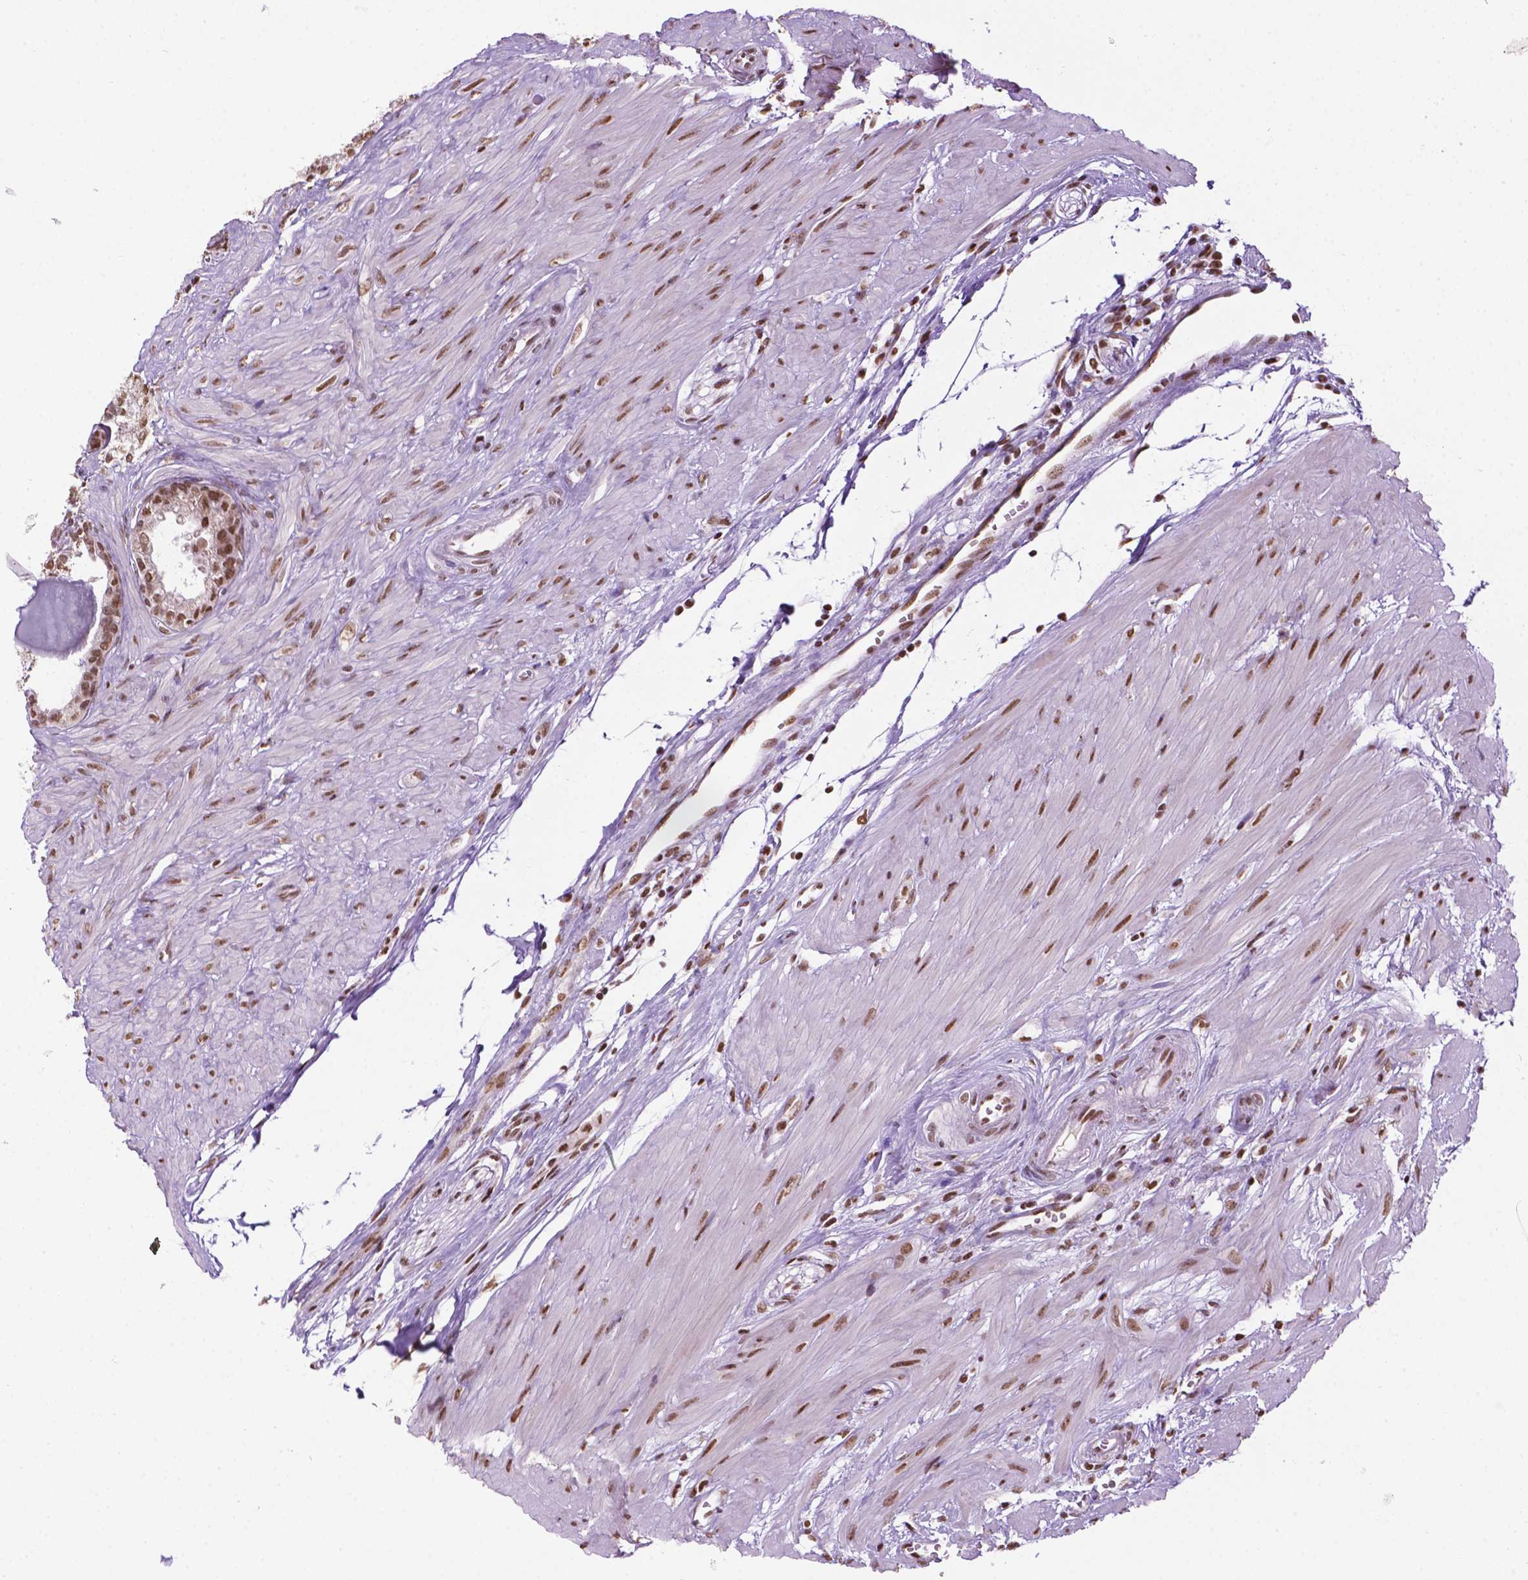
{"staining": {"intensity": "moderate", "quantity": ">75%", "location": "nuclear"}, "tissue": "seminal vesicle", "cell_type": "Glandular cells", "image_type": "normal", "snomed": [{"axis": "morphology", "description": "Normal tissue, NOS"}, {"axis": "morphology", "description": "Urothelial carcinoma, NOS"}, {"axis": "topography", "description": "Urinary bladder"}, {"axis": "topography", "description": "Seminal veicle"}], "caption": "The micrograph demonstrates immunohistochemical staining of normal seminal vesicle. There is moderate nuclear staining is identified in about >75% of glandular cells.", "gene": "COL23A1", "patient": {"sex": "male", "age": 76}}